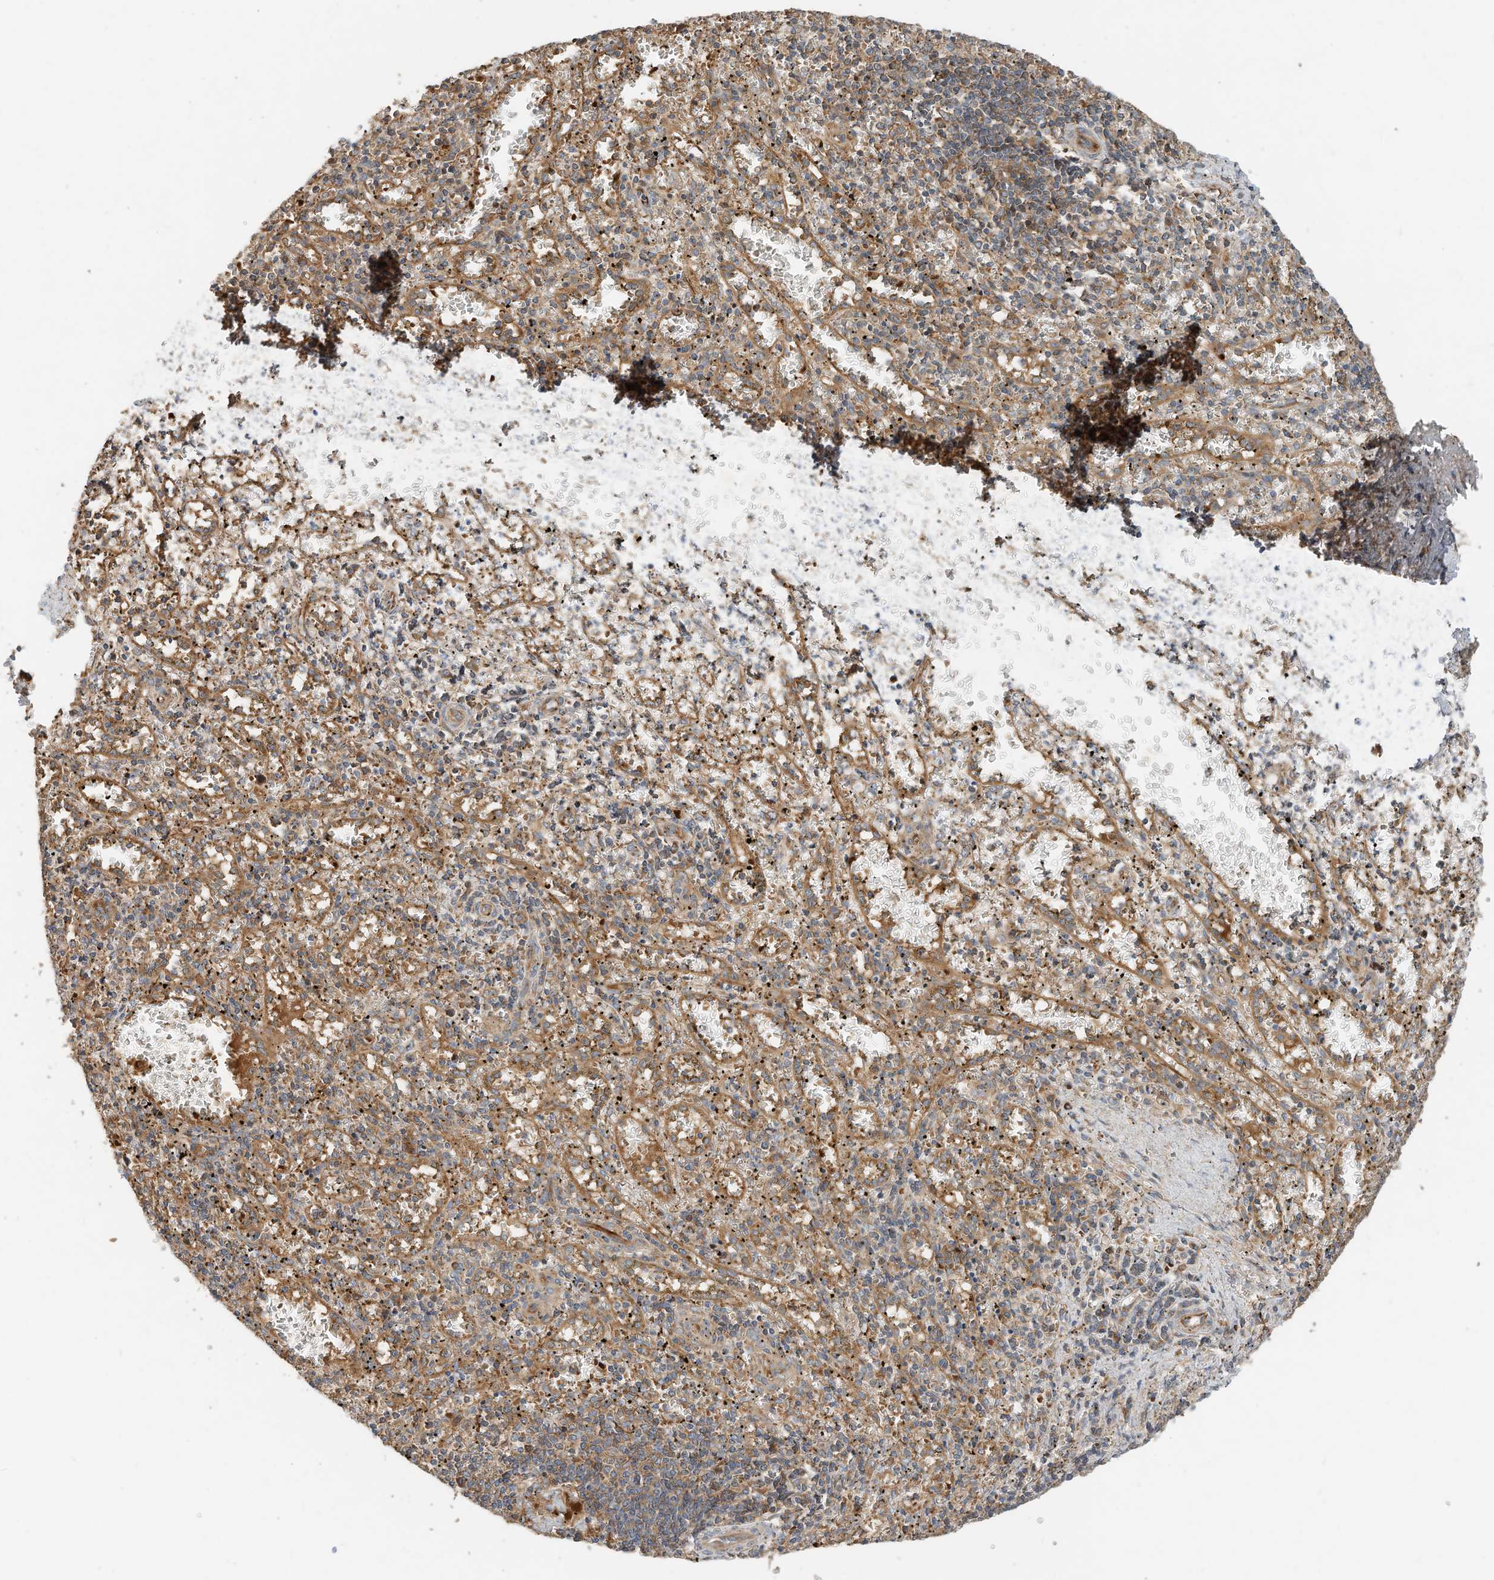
{"staining": {"intensity": "moderate", "quantity": "25%-75%", "location": "cytoplasmic/membranous"}, "tissue": "spleen", "cell_type": "Cells in red pulp", "image_type": "normal", "snomed": [{"axis": "morphology", "description": "Normal tissue, NOS"}, {"axis": "topography", "description": "Spleen"}], "caption": "Benign spleen exhibits moderate cytoplasmic/membranous staining in approximately 25%-75% of cells in red pulp, visualized by immunohistochemistry. The protein of interest is shown in brown color, while the nuclei are stained blue.", "gene": "CPAMD8", "patient": {"sex": "male", "age": 11}}